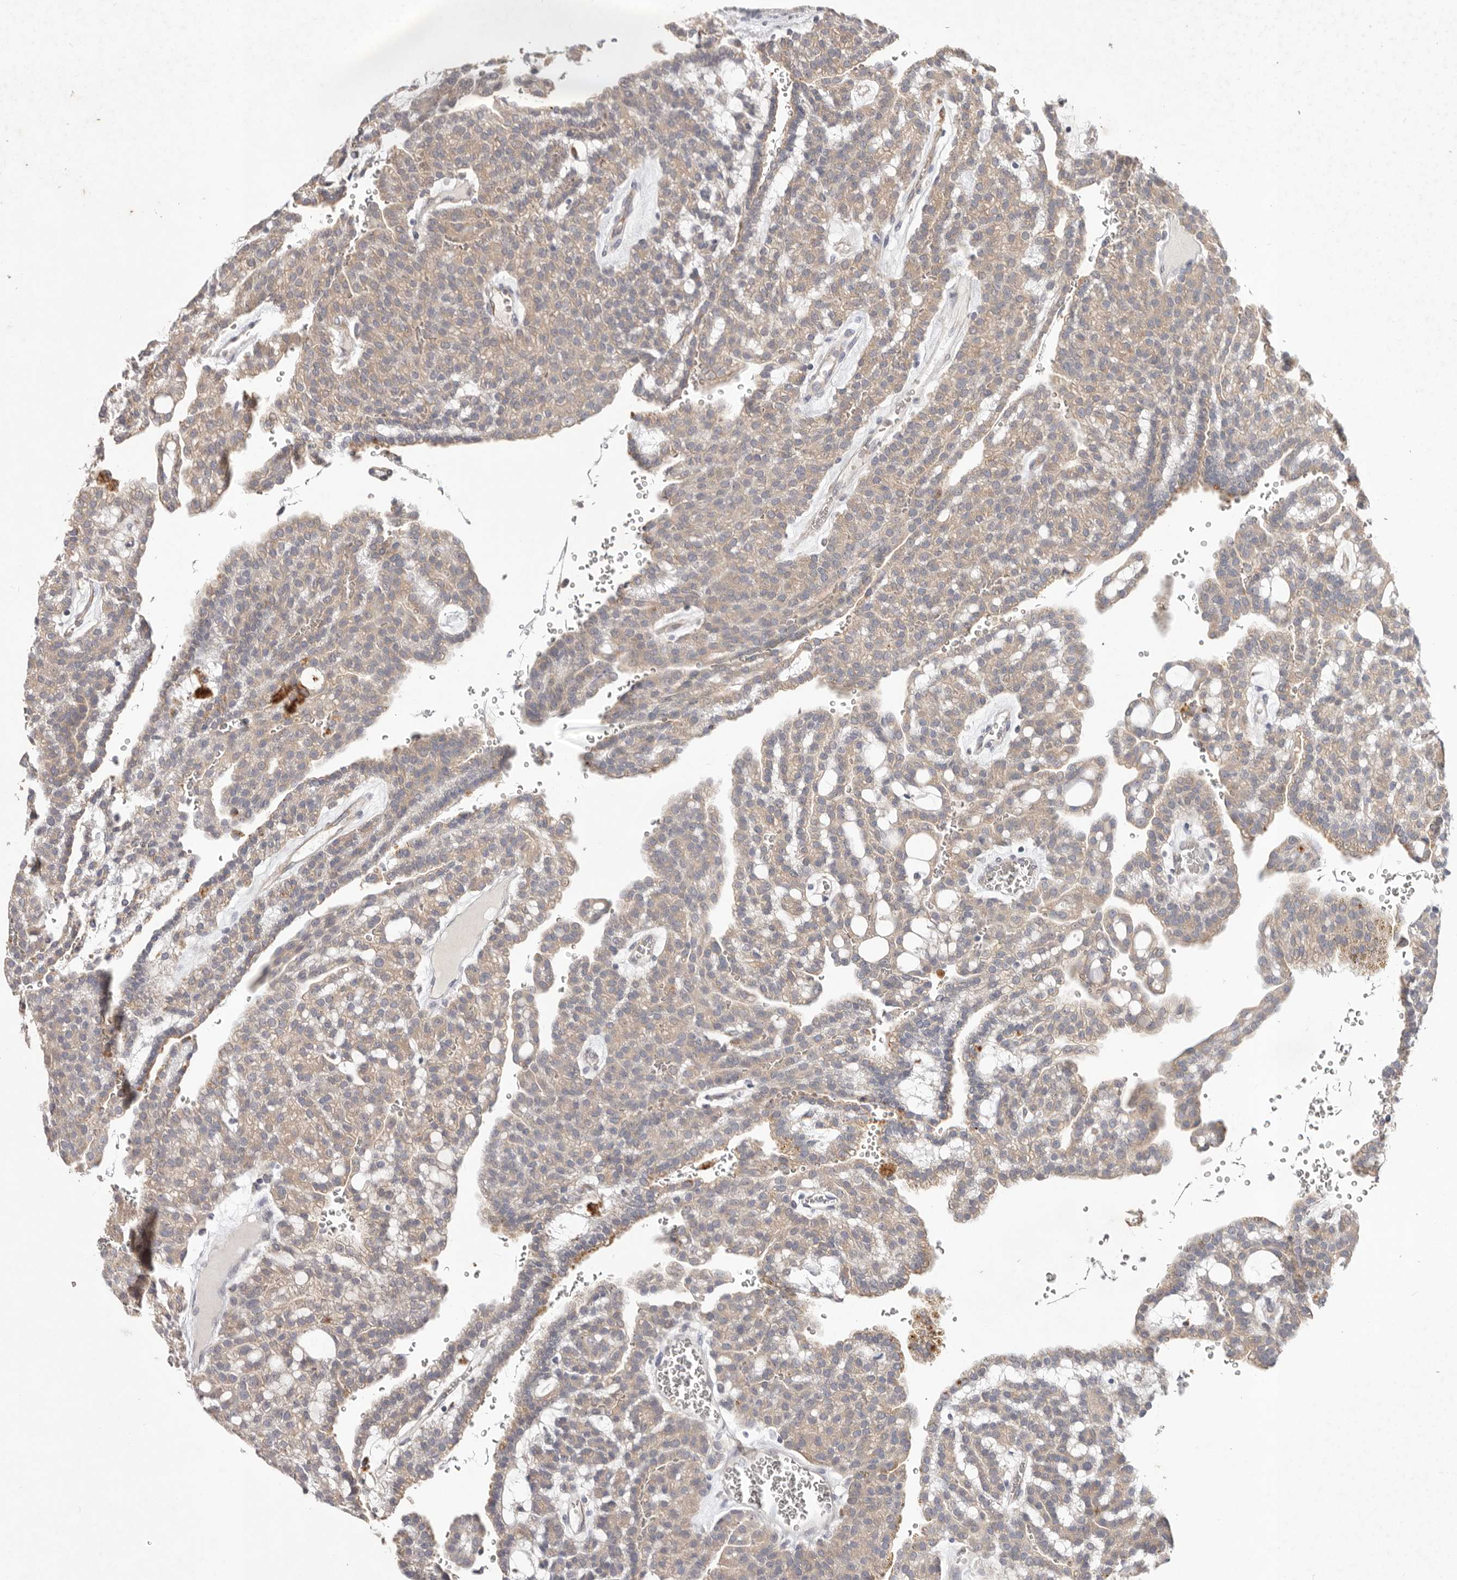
{"staining": {"intensity": "weak", "quantity": ">75%", "location": "cytoplasmic/membranous"}, "tissue": "renal cancer", "cell_type": "Tumor cells", "image_type": "cancer", "snomed": [{"axis": "morphology", "description": "Adenocarcinoma, NOS"}, {"axis": "topography", "description": "Kidney"}], "caption": "Immunohistochemical staining of renal adenocarcinoma reveals low levels of weak cytoplasmic/membranous protein expression in approximately >75% of tumor cells. The protein is stained brown, and the nuclei are stained in blue (DAB (3,3'-diaminobenzidine) IHC with brightfield microscopy, high magnification).", "gene": "WDR77", "patient": {"sex": "male", "age": 63}}